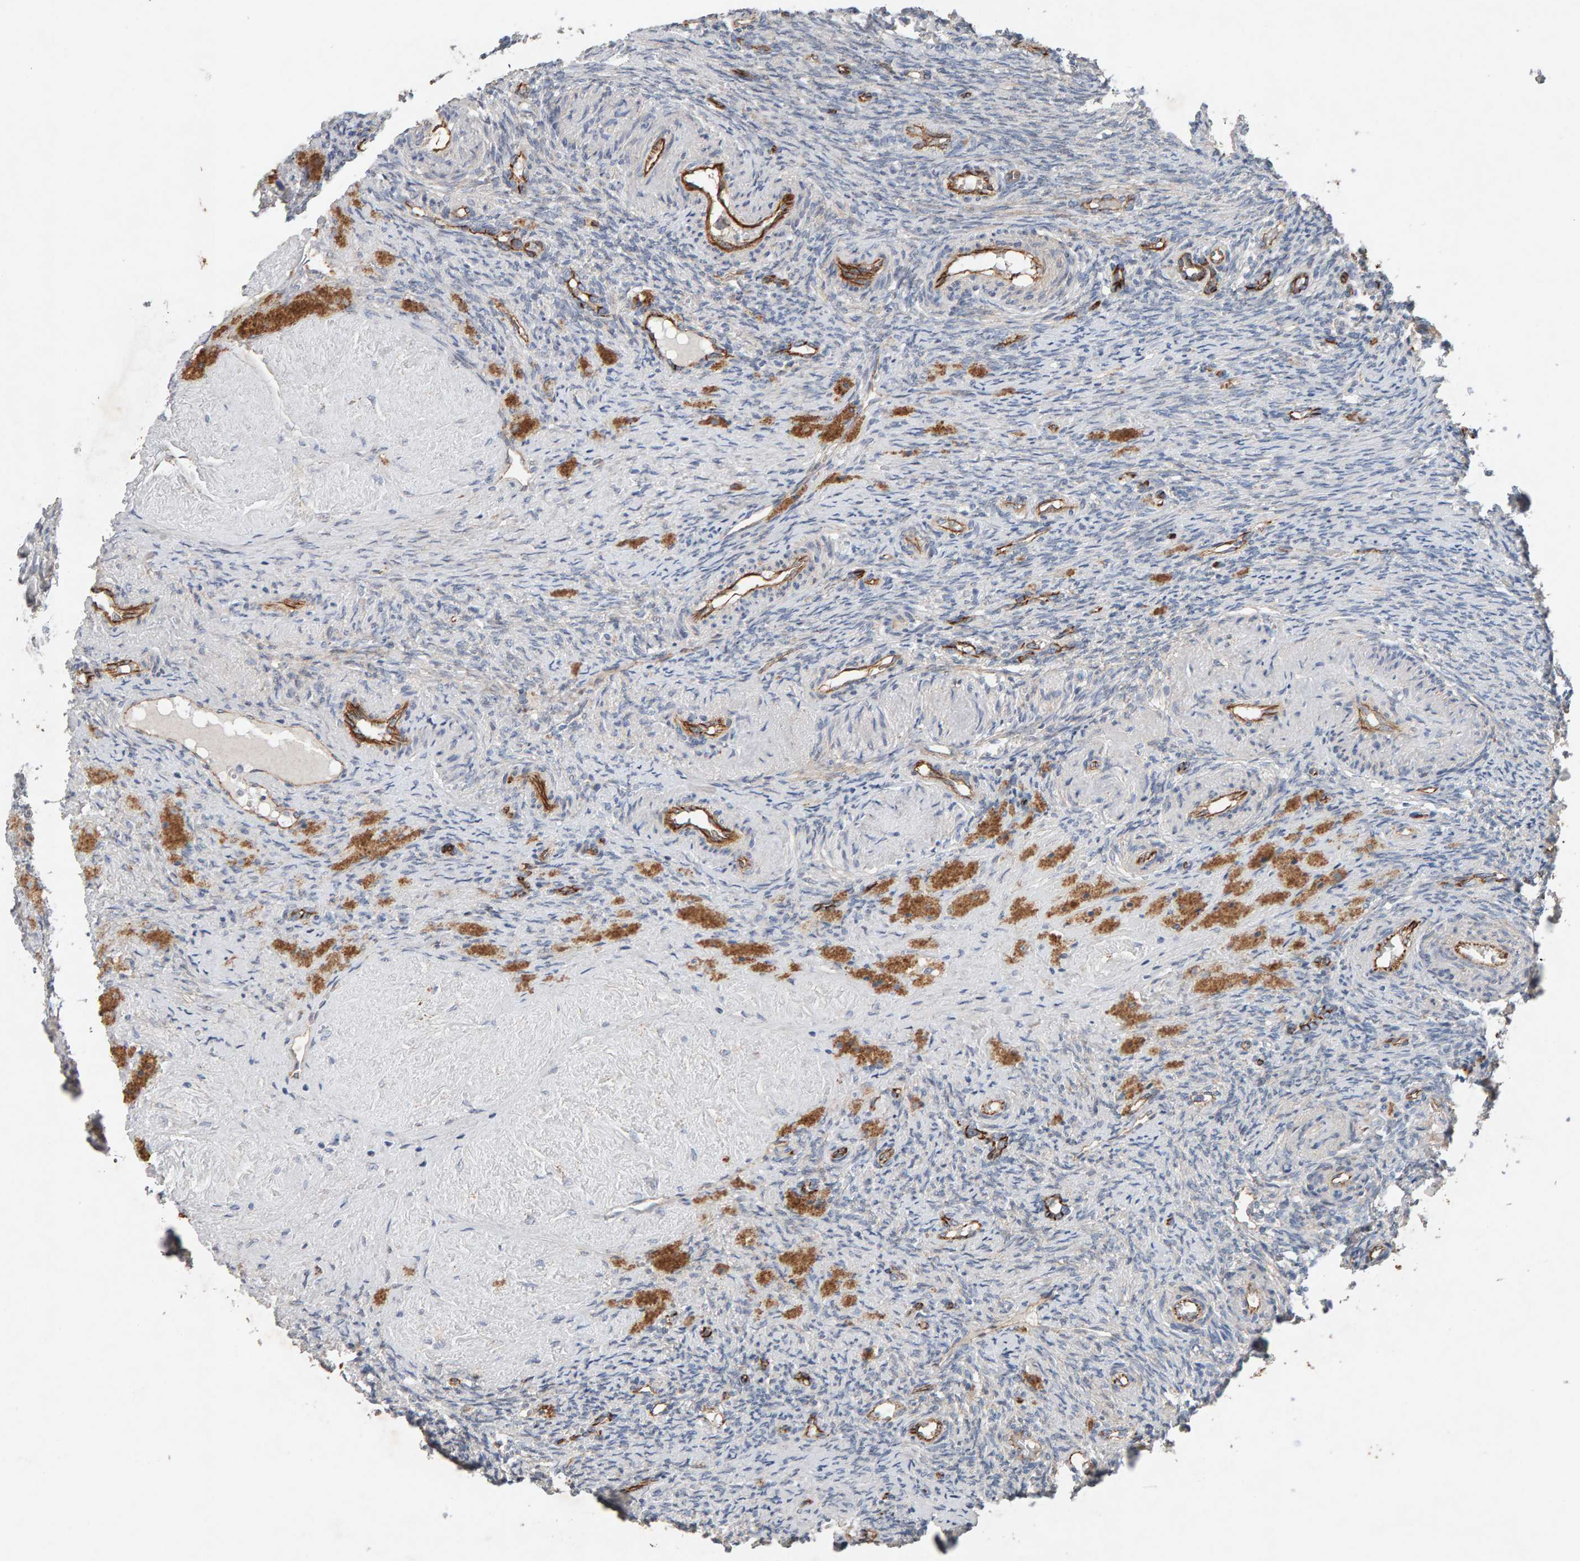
{"staining": {"intensity": "moderate", "quantity": "25%-75%", "location": "cytoplasmic/membranous"}, "tissue": "ovary", "cell_type": "Ovarian stroma cells", "image_type": "normal", "snomed": [{"axis": "morphology", "description": "Normal tissue, NOS"}, {"axis": "topography", "description": "Ovary"}], "caption": "Immunohistochemical staining of benign human ovary reveals medium levels of moderate cytoplasmic/membranous positivity in about 25%-75% of ovarian stroma cells. Immunohistochemistry (ihc) stains the protein of interest in brown and the nuclei are stained blue.", "gene": "PTPRM", "patient": {"sex": "female", "age": 41}}